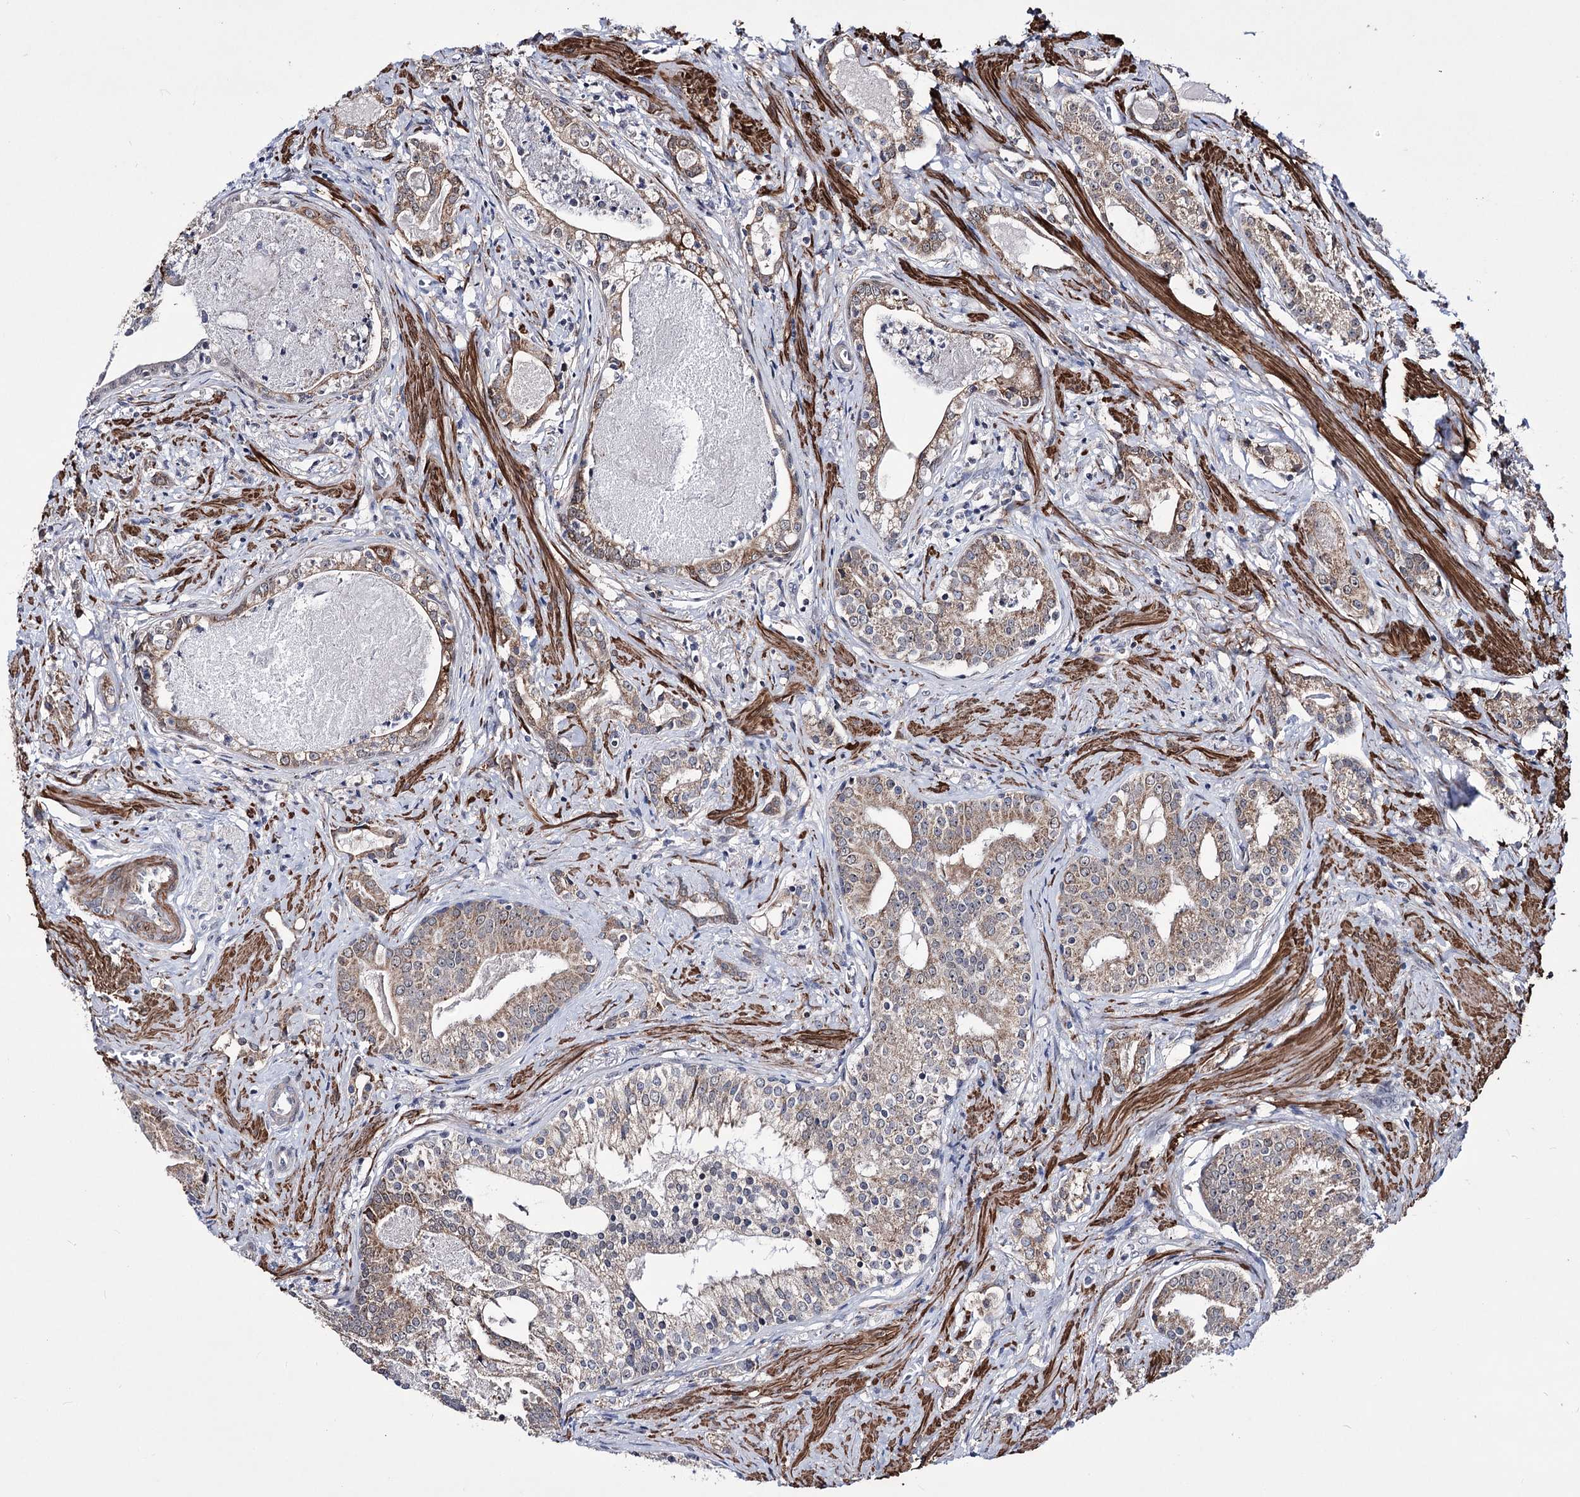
{"staining": {"intensity": "moderate", "quantity": "25%-75%", "location": "cytoplasmic/membranous"}, "tissue": "prostate cancer", "cell_type": "Tumor cells", "image_type": "cancer", "snomed": [{"axis": "morphology", "description": "Adenocarcinoma, High grade"}, {"axis": "topography", "description": "Prostate"}], "caption": "Protein staining by IHC exhibits moderate cytoplasmic/membranous staining in about 25%-75% of tumor cells in high-grade adenocarcinoma (prostate).", "gene": "PPRC1", "patient": {"sex": "male", "age": 58}}